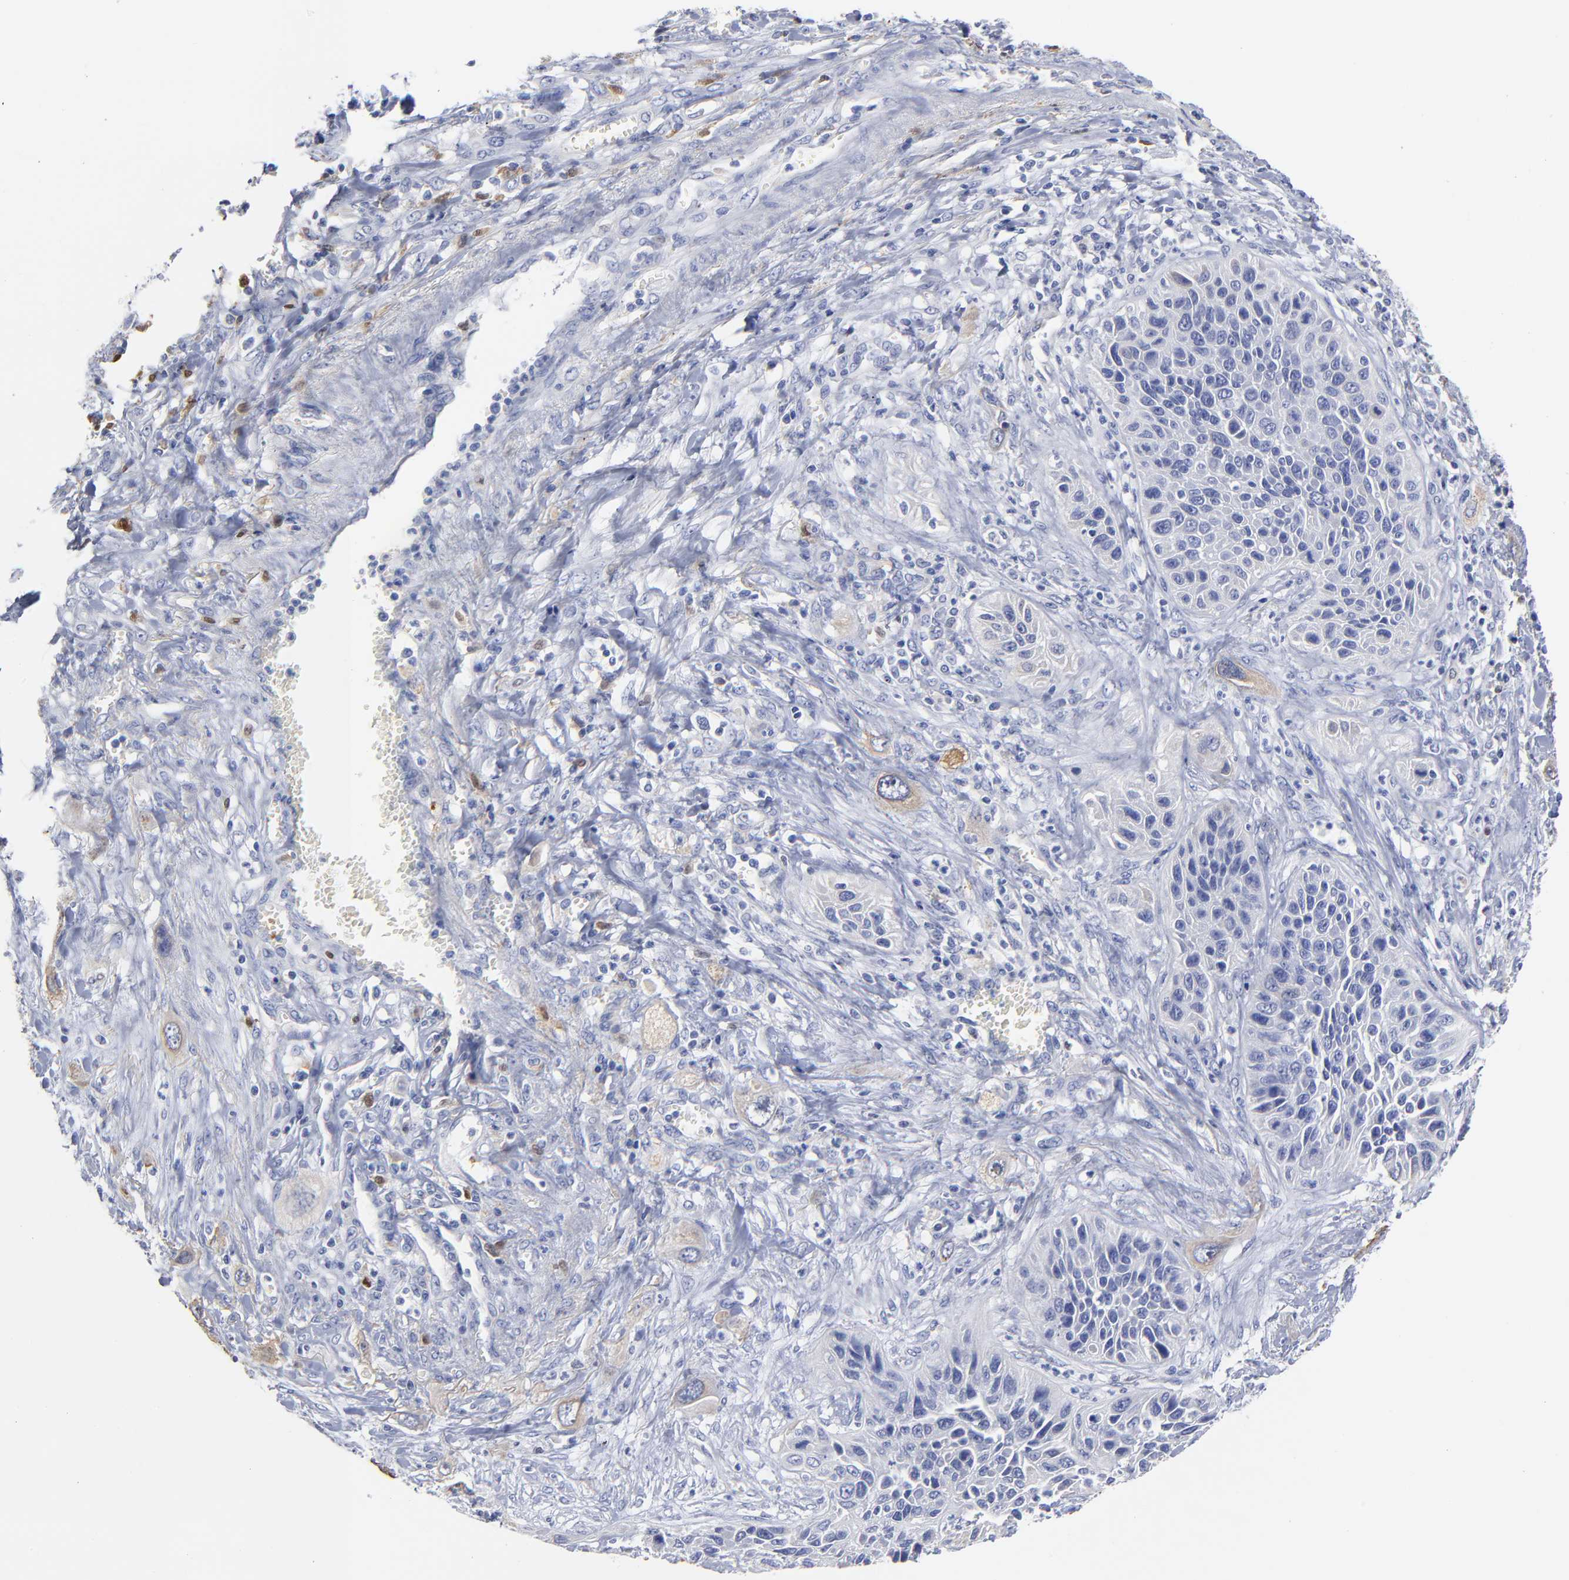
{"staining": {"intensity": "negative", "quantity": "none", "location": "none"}, "tissue": "lung cancer", "cell_type": "Tumor cells", "image_type": "cancer", "snomed": [{"axis": "morphology", "description": "Squamous cell carcinoma, NOS"}, {"axis": "topography", "description": "Lung"}], "caption": "Immunohistochemical staining of human squamous cell carcinoma (lung) displays no significant positivity in tumor cells. (Brightfield microscopy of DAB (3,3'-diaminobenzidine) immunohistochemistry (IHC) at high magnification).", "gene": "PTP4A1", "patient": {"sex": "female", "age": 76}}